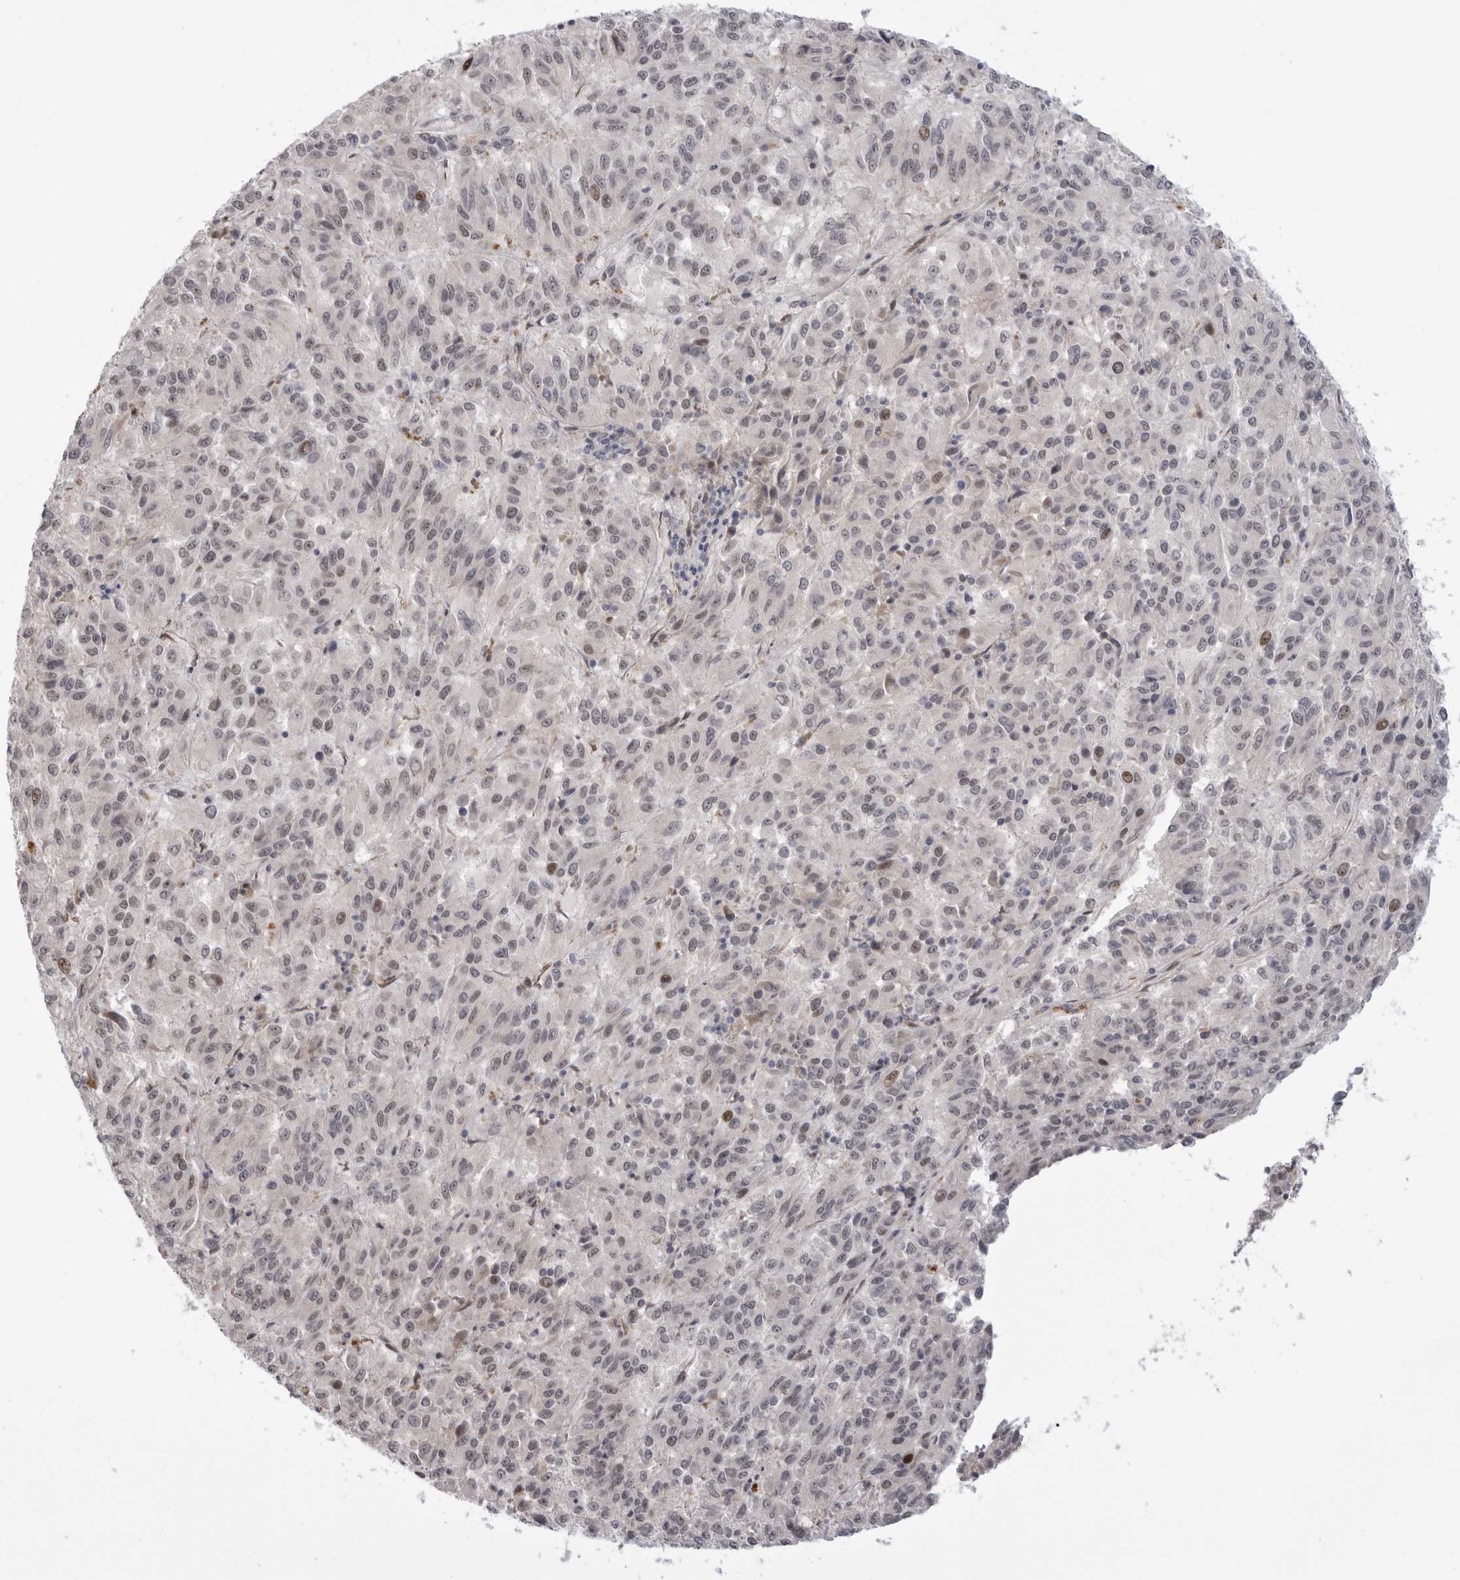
{"staining": {"intensity": "moderate", "quantity": "<25%", "location": "nuclear"}, "tissue": "melanoma", "cell_type": "Tumor cells", "image_type": "cancer", "snomed": [{"axis": "morphology", "description": "Malignant melanoma, Metastatic site"}, {"axis": "topography", "description": "Lung"}], "caption": "Tumor cells demonstrate low levels of moderate nuclear expression in approximately <25% of cells in human malignant melanoma (metastatic site). The protein is stained brown, and the nuclei are stained in blue (DAB IHC with brightfield microscopy, high magnification).", "gene": "GGT6", "patient": {"sex": "male", "age": 64}}